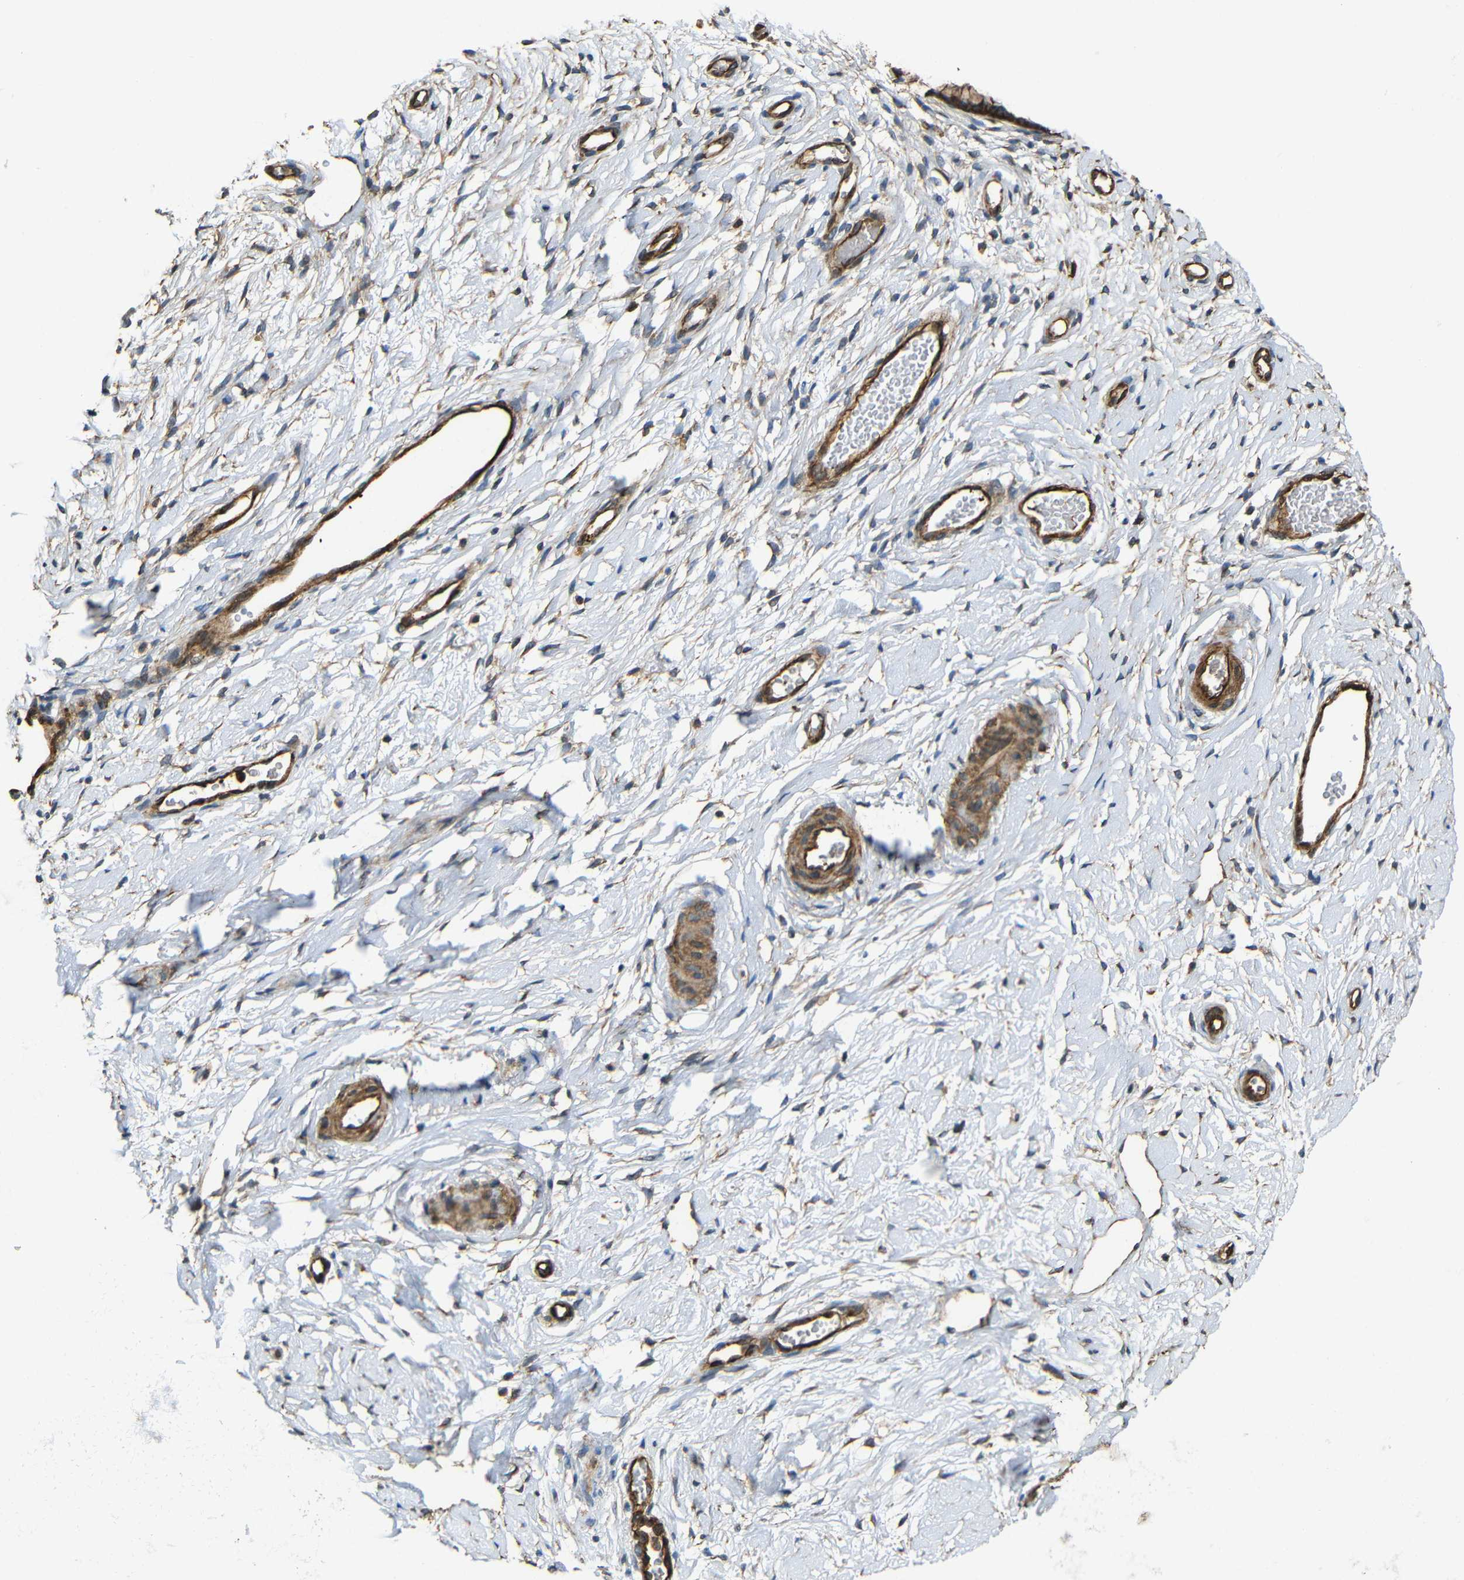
{"staining": {"intensity": "moderate", "quantity": "25%-75%", "location": "cytoplasmic/membranous"}, "tissue": "cervix", "cell_type": "Squamous epithelial cells", "image_type": "normal", "snomed": [{"axis": "morphology", "description": "Normal tissue, NOS"}, {"axis": "topography", "description": "Cervix"}], "caption": "Protein expression analysis of benign cervix exhibits moderate cytoplasmic/membranous positivity in about 25%-75% of squamous epithelial cells.", "gene": "PTCH1", "patient": {"sex": "female", "age": 65}}